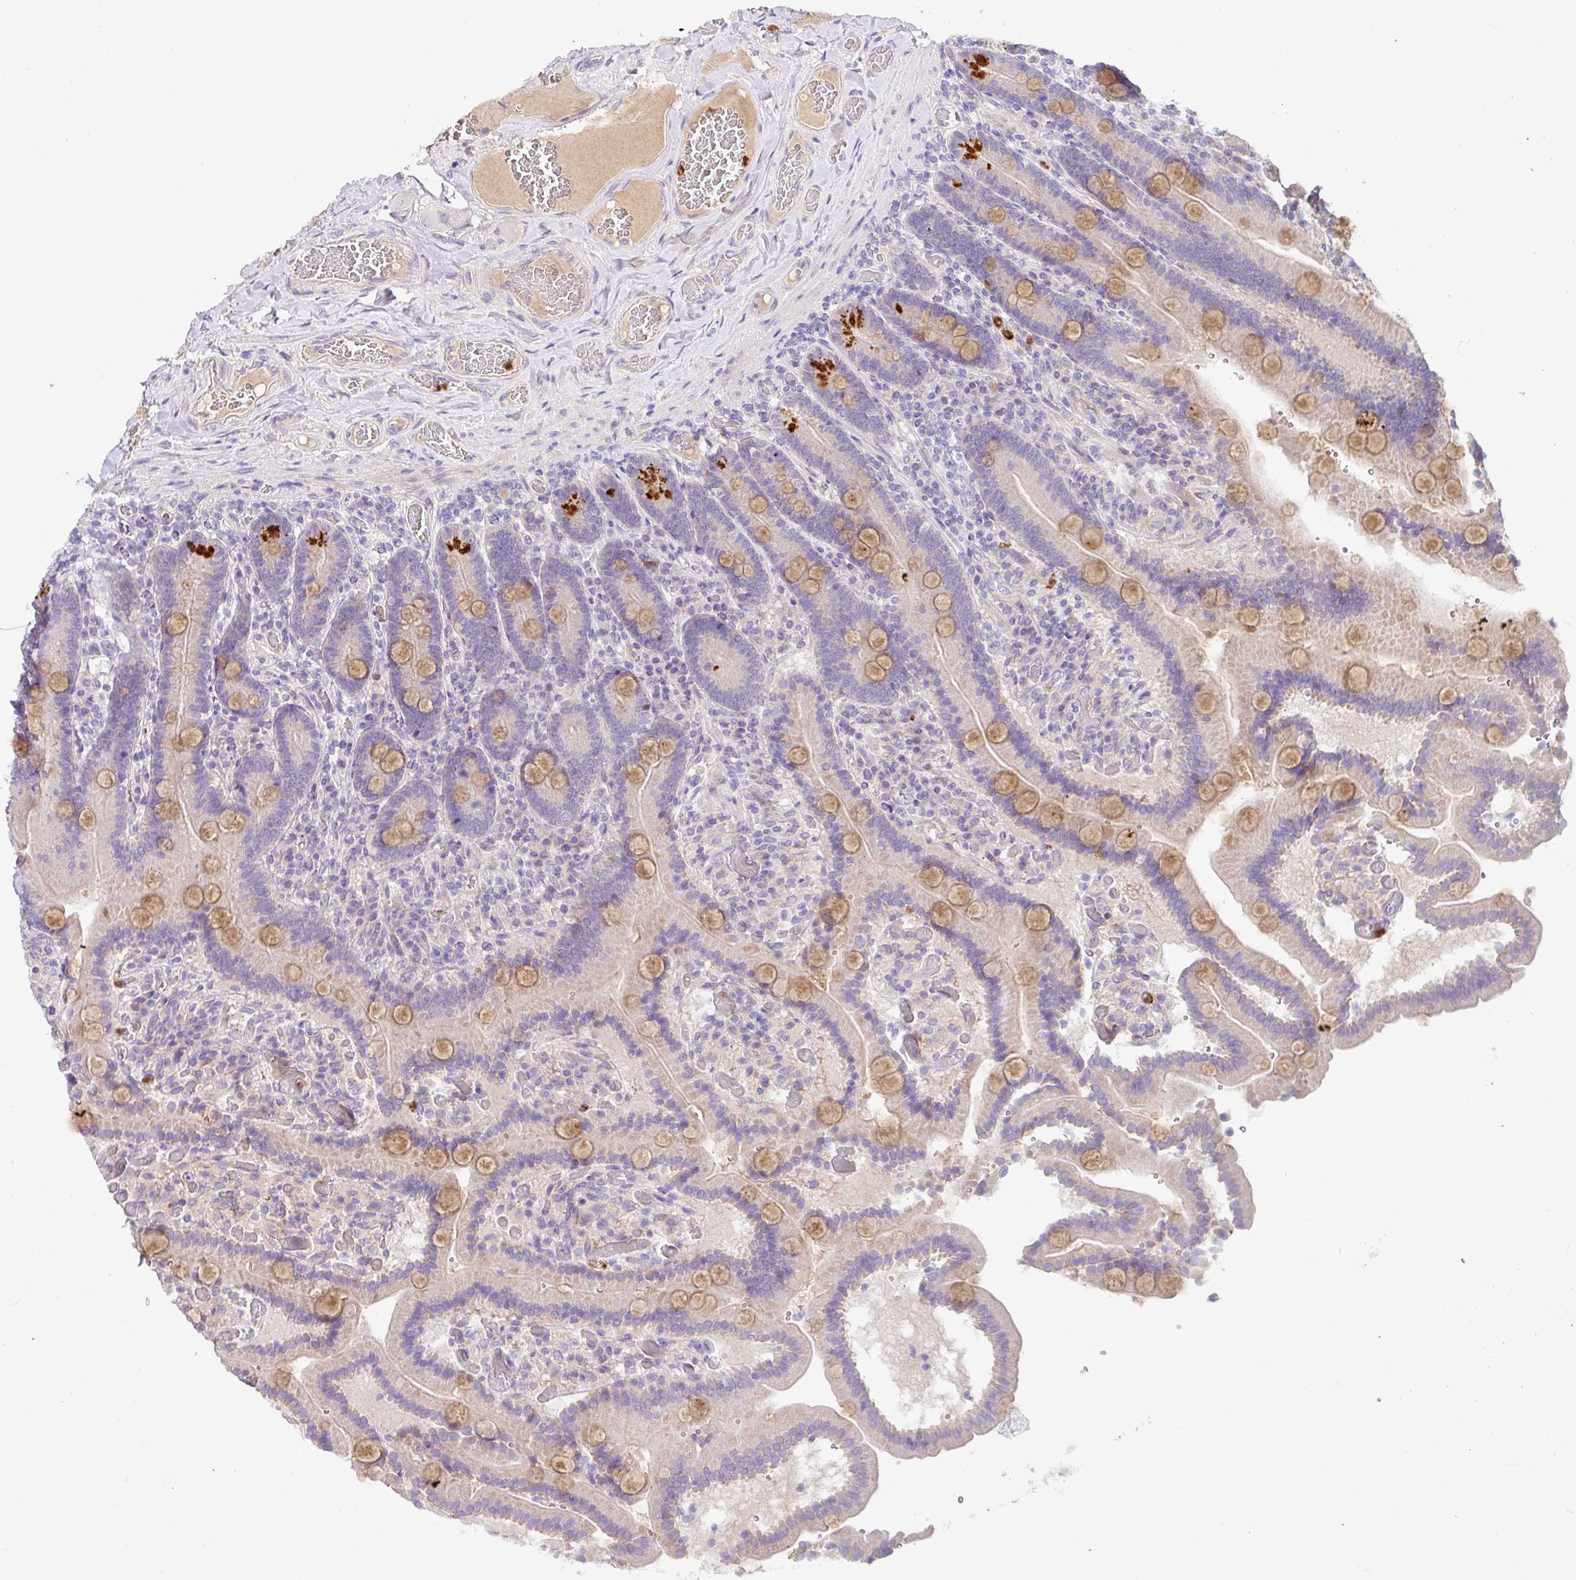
{"staining": {"intensity": "strong", "quantity": "<25%", "location": "cytoplasmic/membranous"}, "tissue": "duodenum", "cell_type": "Glandular cells", "image_type": "normal", "snomed": [{"axis": "morphology", "description": "Normal tissue, NOS"}, {"axis": "topography", "description": "Duodenum"}], "caption": "DAB immunohistochemical staining of unremarkable human duodenum exhibits strong cytoplasmic/membranous protein staining in about <25% of glandular cells. (Stains: DAB in brown, nuclei in blue, Microscopy: brightfield microscopy at high magnification).", "gene": "CRISP3", "patient": {"sex": "female", "age": 62}}